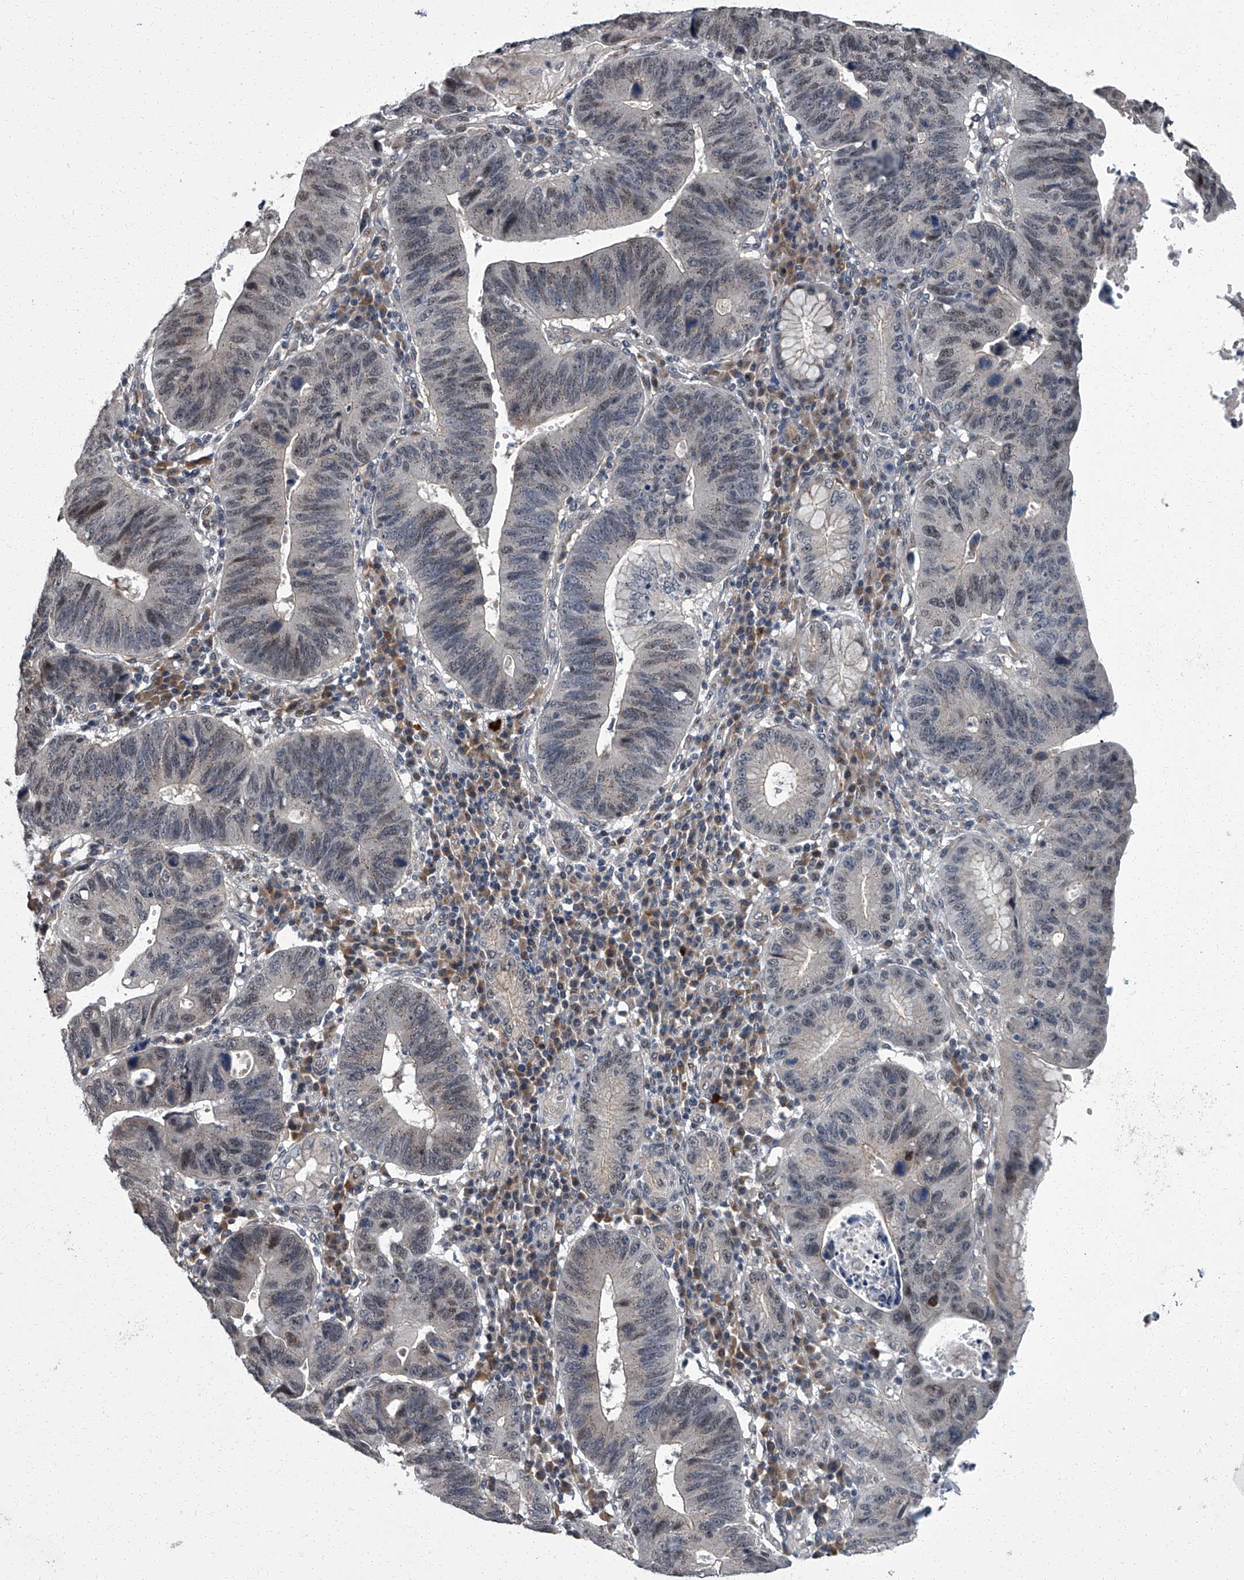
{"staining": {"intensity": "weak", "quantity": "25%-75%", "location": "cytoplasmic/membranous,nuclear"}, "tissue": "stomach cancer", "cell_type": "Tumor cells", "image_type": "cancer", "snomed": [{"axis": "morphology", "description": "Adenocarcinoma, NOS"}, {"axis": "topography", "description": "Stomach"}], "caption": "This is a histology image of immunohistochemistry staining of stomach adenocarcinoma, which shows weak expression in the cytoplasmic/membranous and nuclear of tumor cells.", "gene": "ZNF274", "patient": {"sex": "male", "age": 59}}